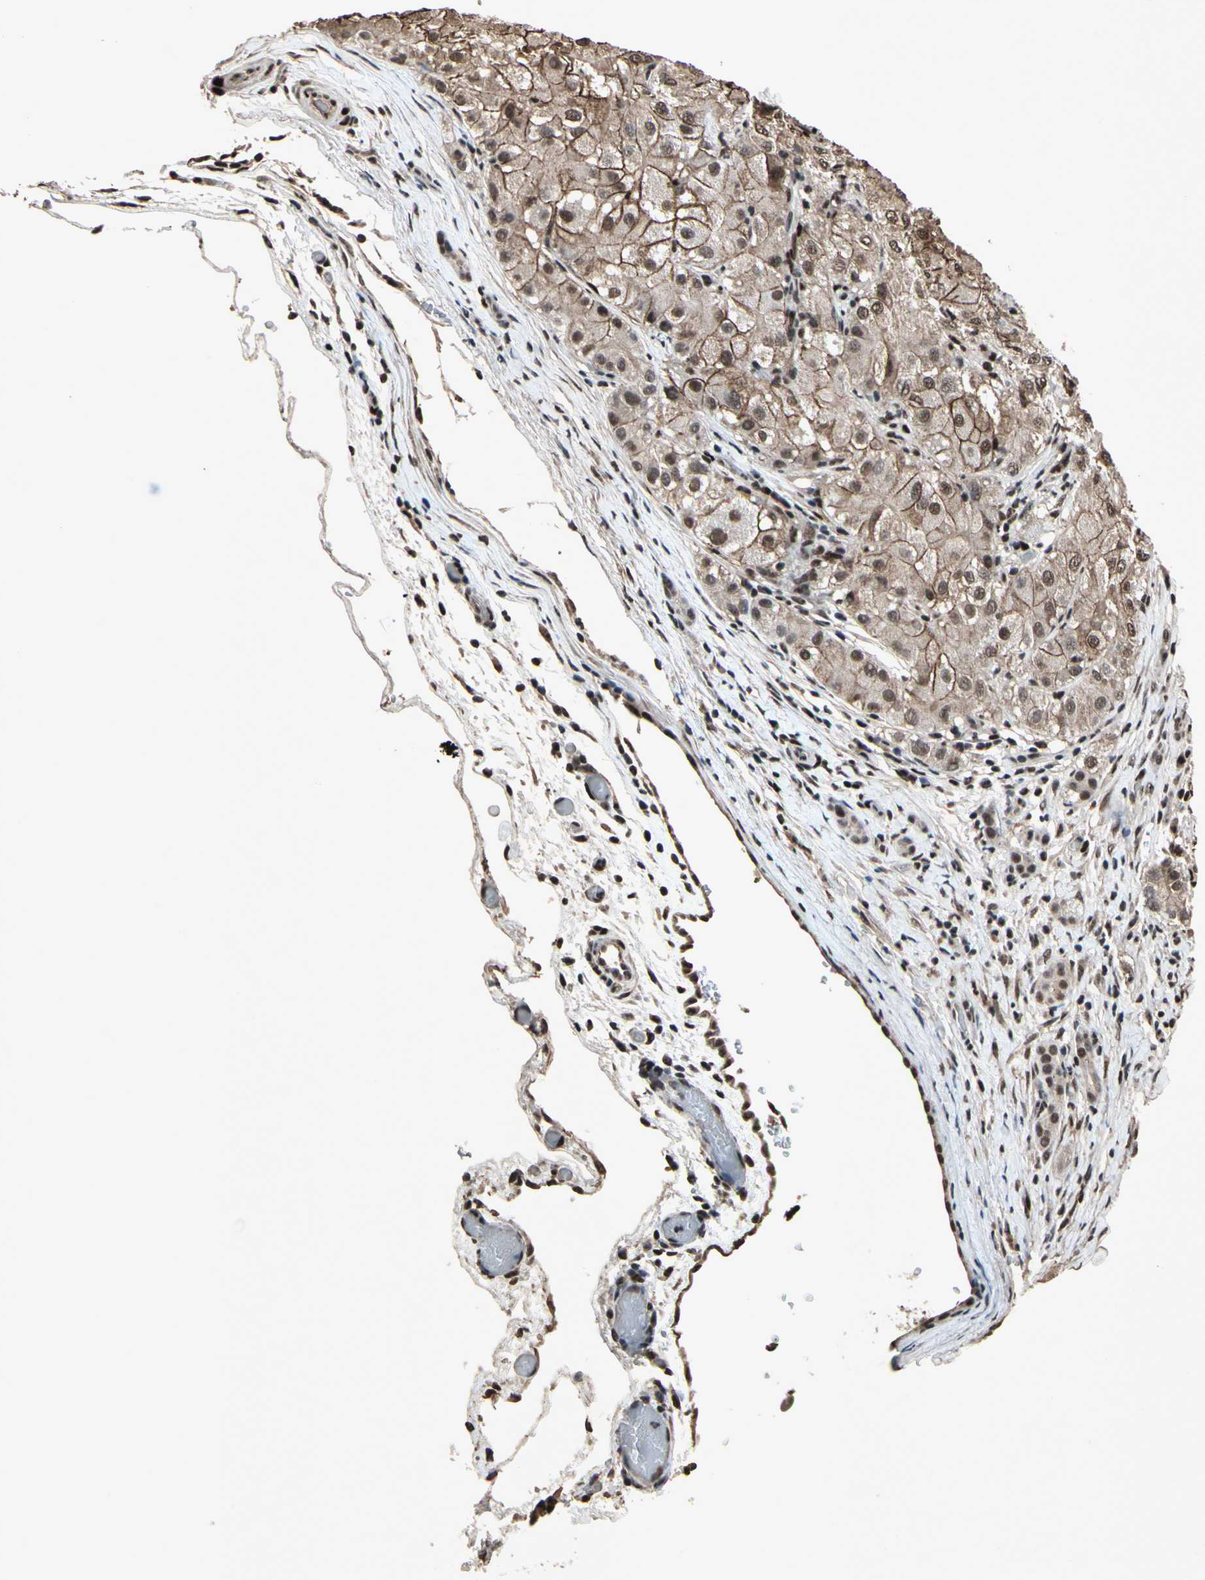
{"staining": {"intensity": "moderate", "quantity": ">75%", "location": "cytoplasmic/membranous,nuclear"}, "tissue": "liver cancer", "cell_type": "Tumor cells", "image_type": "cancer", "snomed": [{"axis": "morphology", "description": "Carcinoma, Hepatocellular, NOS"}, {"axis": "topography", "description": "Liver"}], "caption": "IHC image of liver hepatocellular carcinoma stained for a protein (brown), which exhibits medium levels of moderate cytoplasmic/membranous and nuclear expression in about >75% of tumor cells.", "gene": "TBX2", "patient": {"sex": "male", "age": 80}}